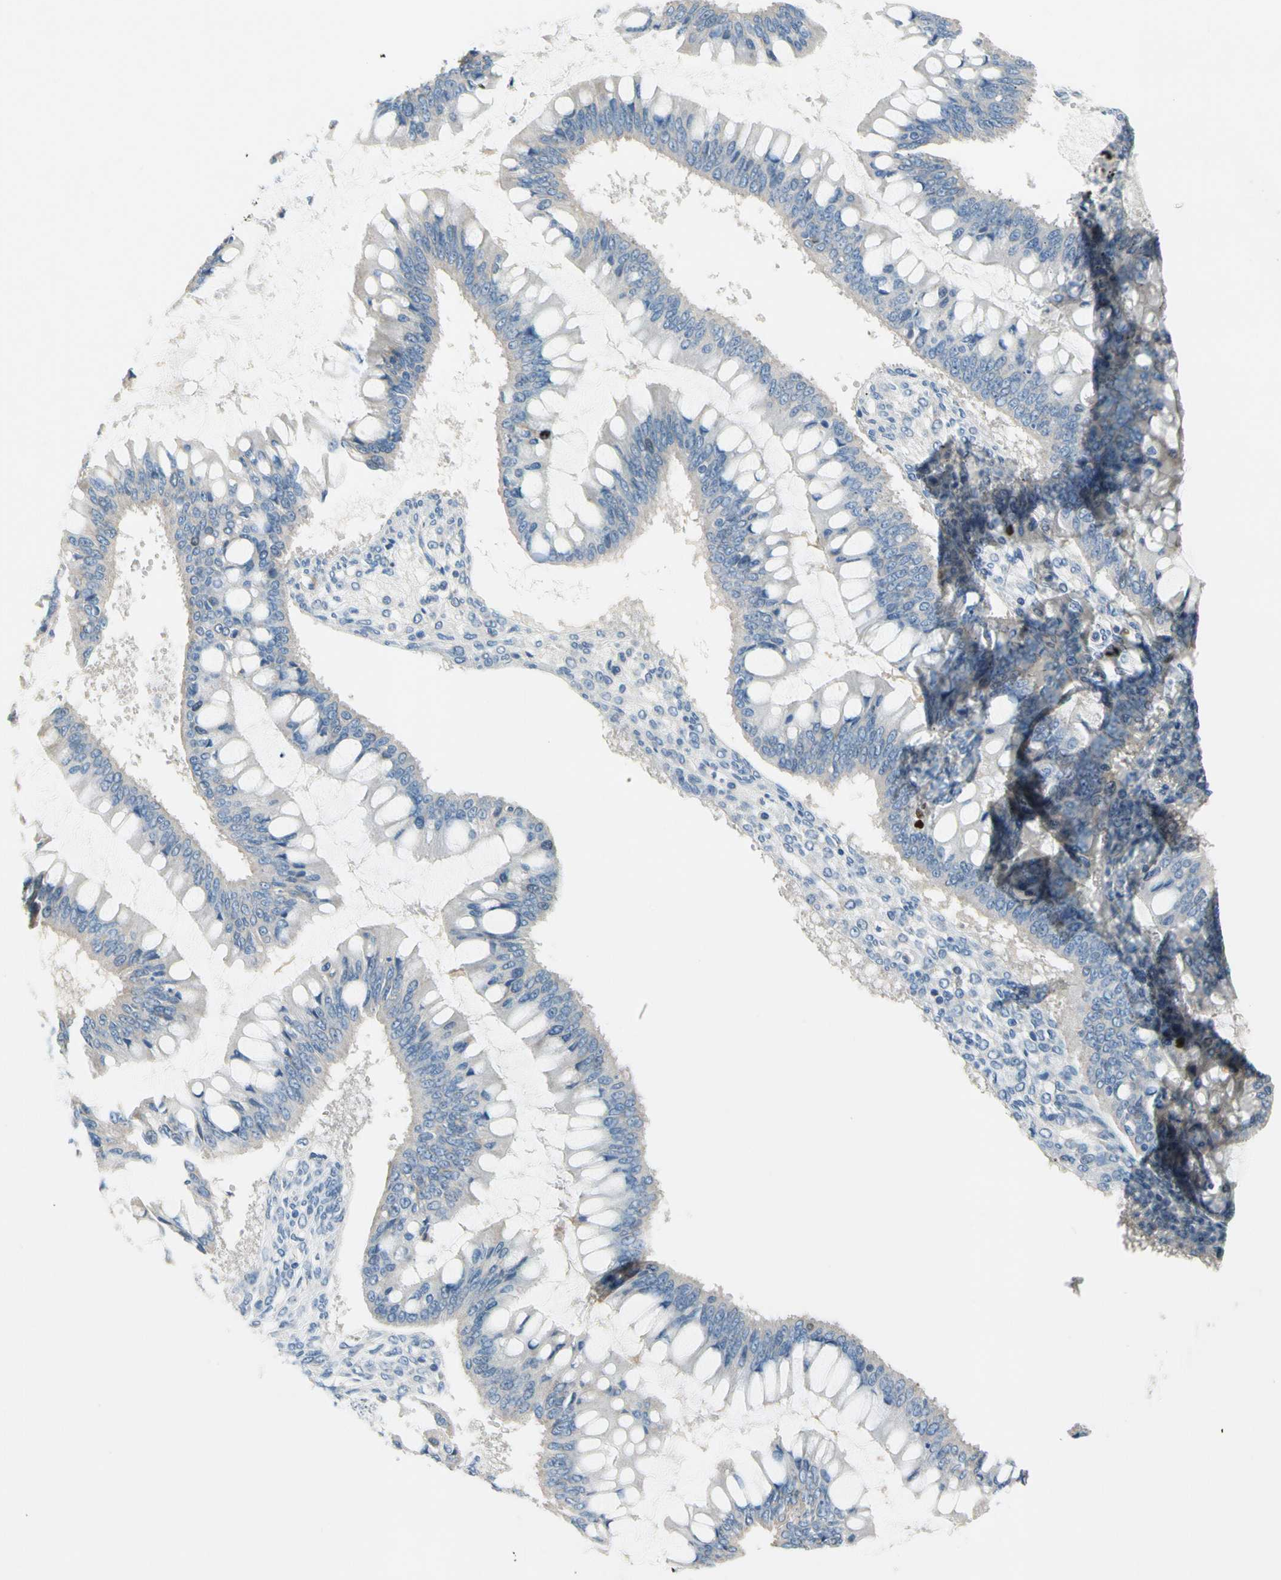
{"staining": {"intensity": "negative", "quantity": "none", "location": "none"}, "tissue": "ovarian cancer", "cell_type": "Tumor cells", "image_type": "cancer", "snomed": [{"axis": "morphology", "description": "Cystadenocarcinoma, mucinous, NOS"}, {"axis": "topography", "description": "Ovary"}], "caption": "High power microscopy image of an IHC photomicrograph of ovarian cancer (mucinous cystadenocarcinoma), revealing no significant expression in tumor cells.", "gene": "CKAP2", "patient": {"sex": "female", "age": 73}}